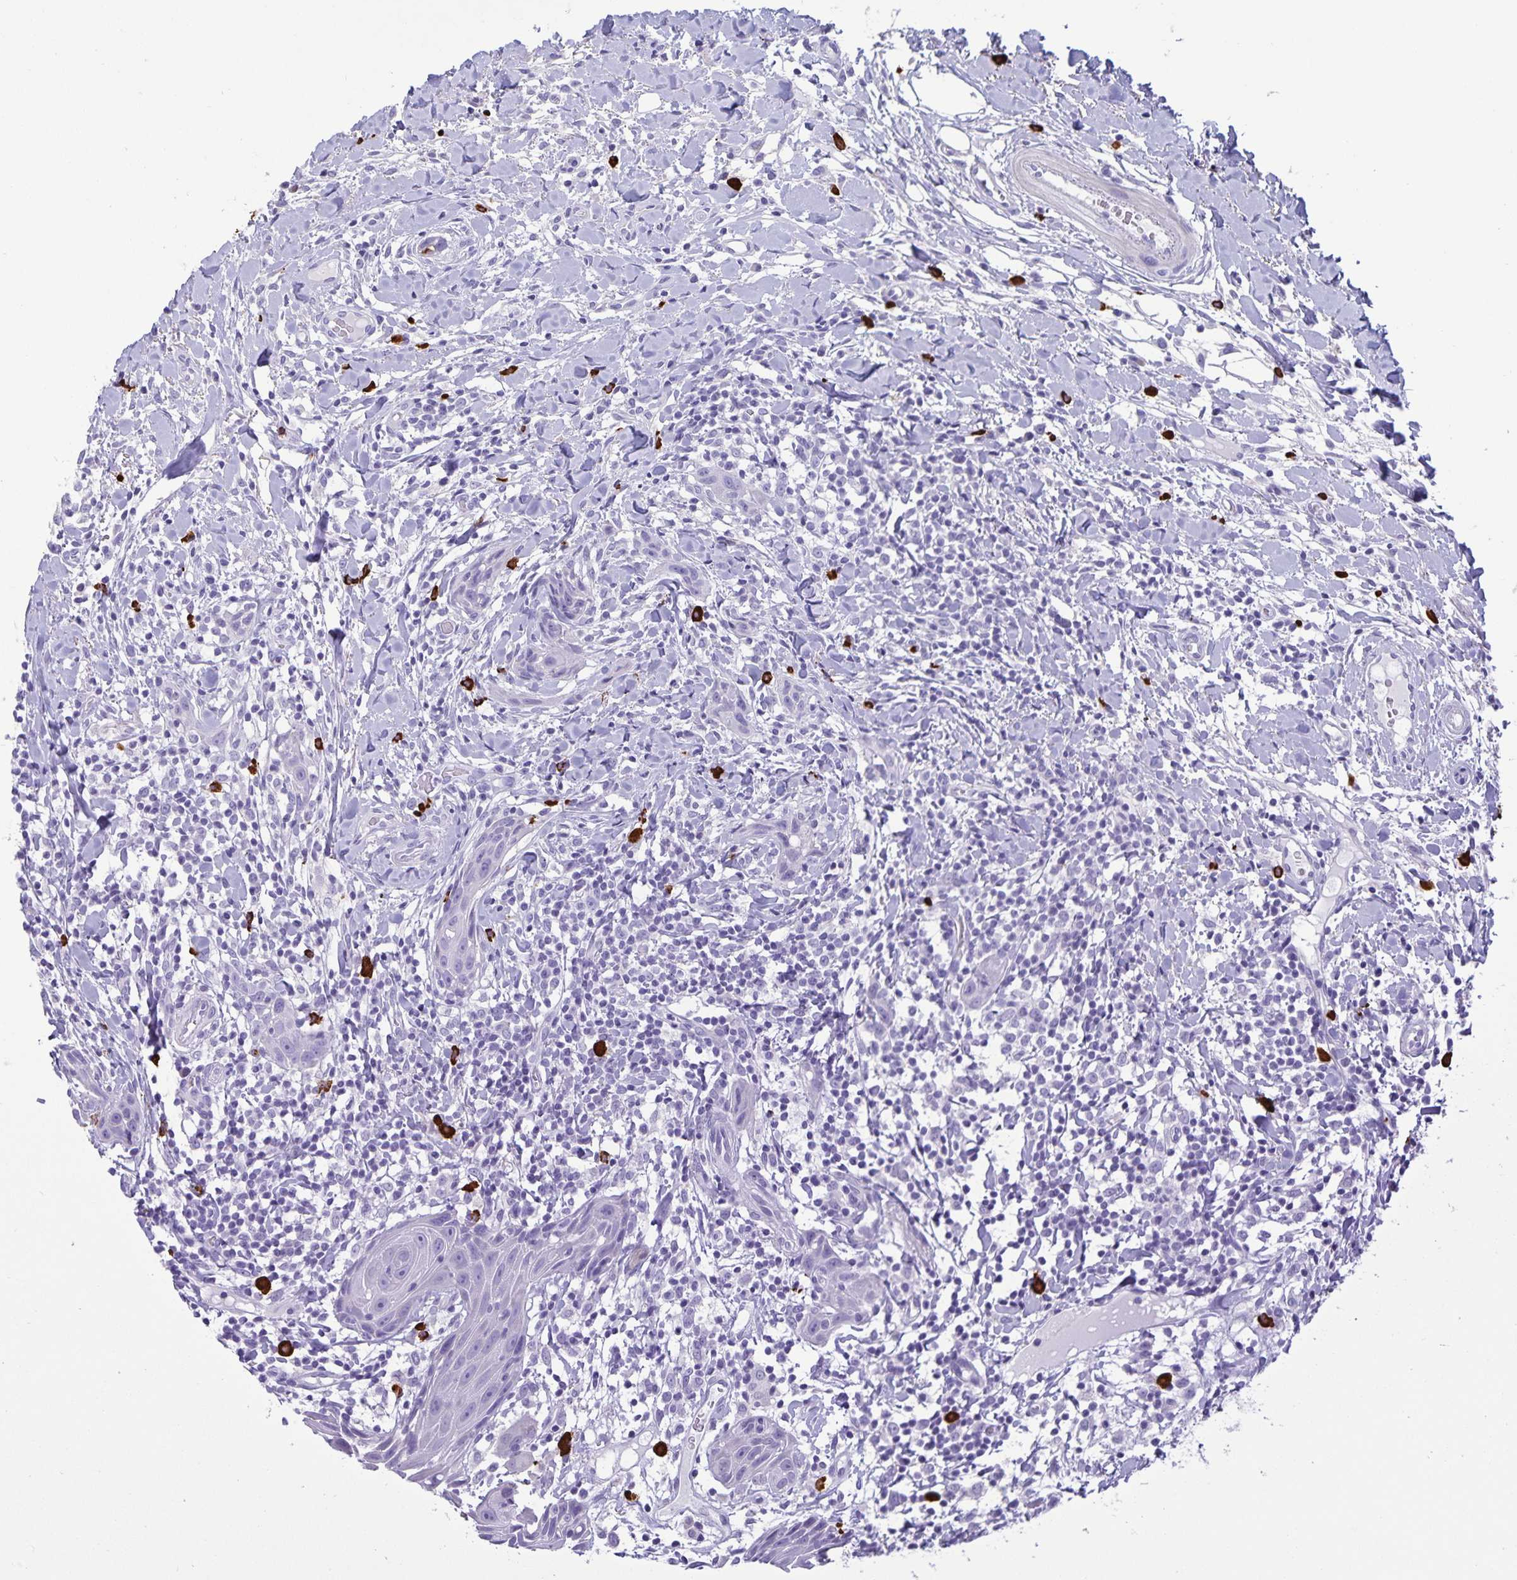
{"staining": {"intensity": "negative", "quantity": "none", "location": "none"}, "tissue": "head and neck cancer", "cell_type": "Tumor cells", "image_type": "cancer", "snomed": [{"axis": "morphology", "description": "Squamous cell carcinoma, NOS"}, {"axis": "topography", "description": "Oral tissue"}, {"axis": "topography", "description": "Head-Neck"}], "caption": "Tumor cells are negative for brown protein staining in head and neck cancer (squamous cell carcinoma).", "gene": "IBTK", "patient": {"sex": "male", "age": 49}}